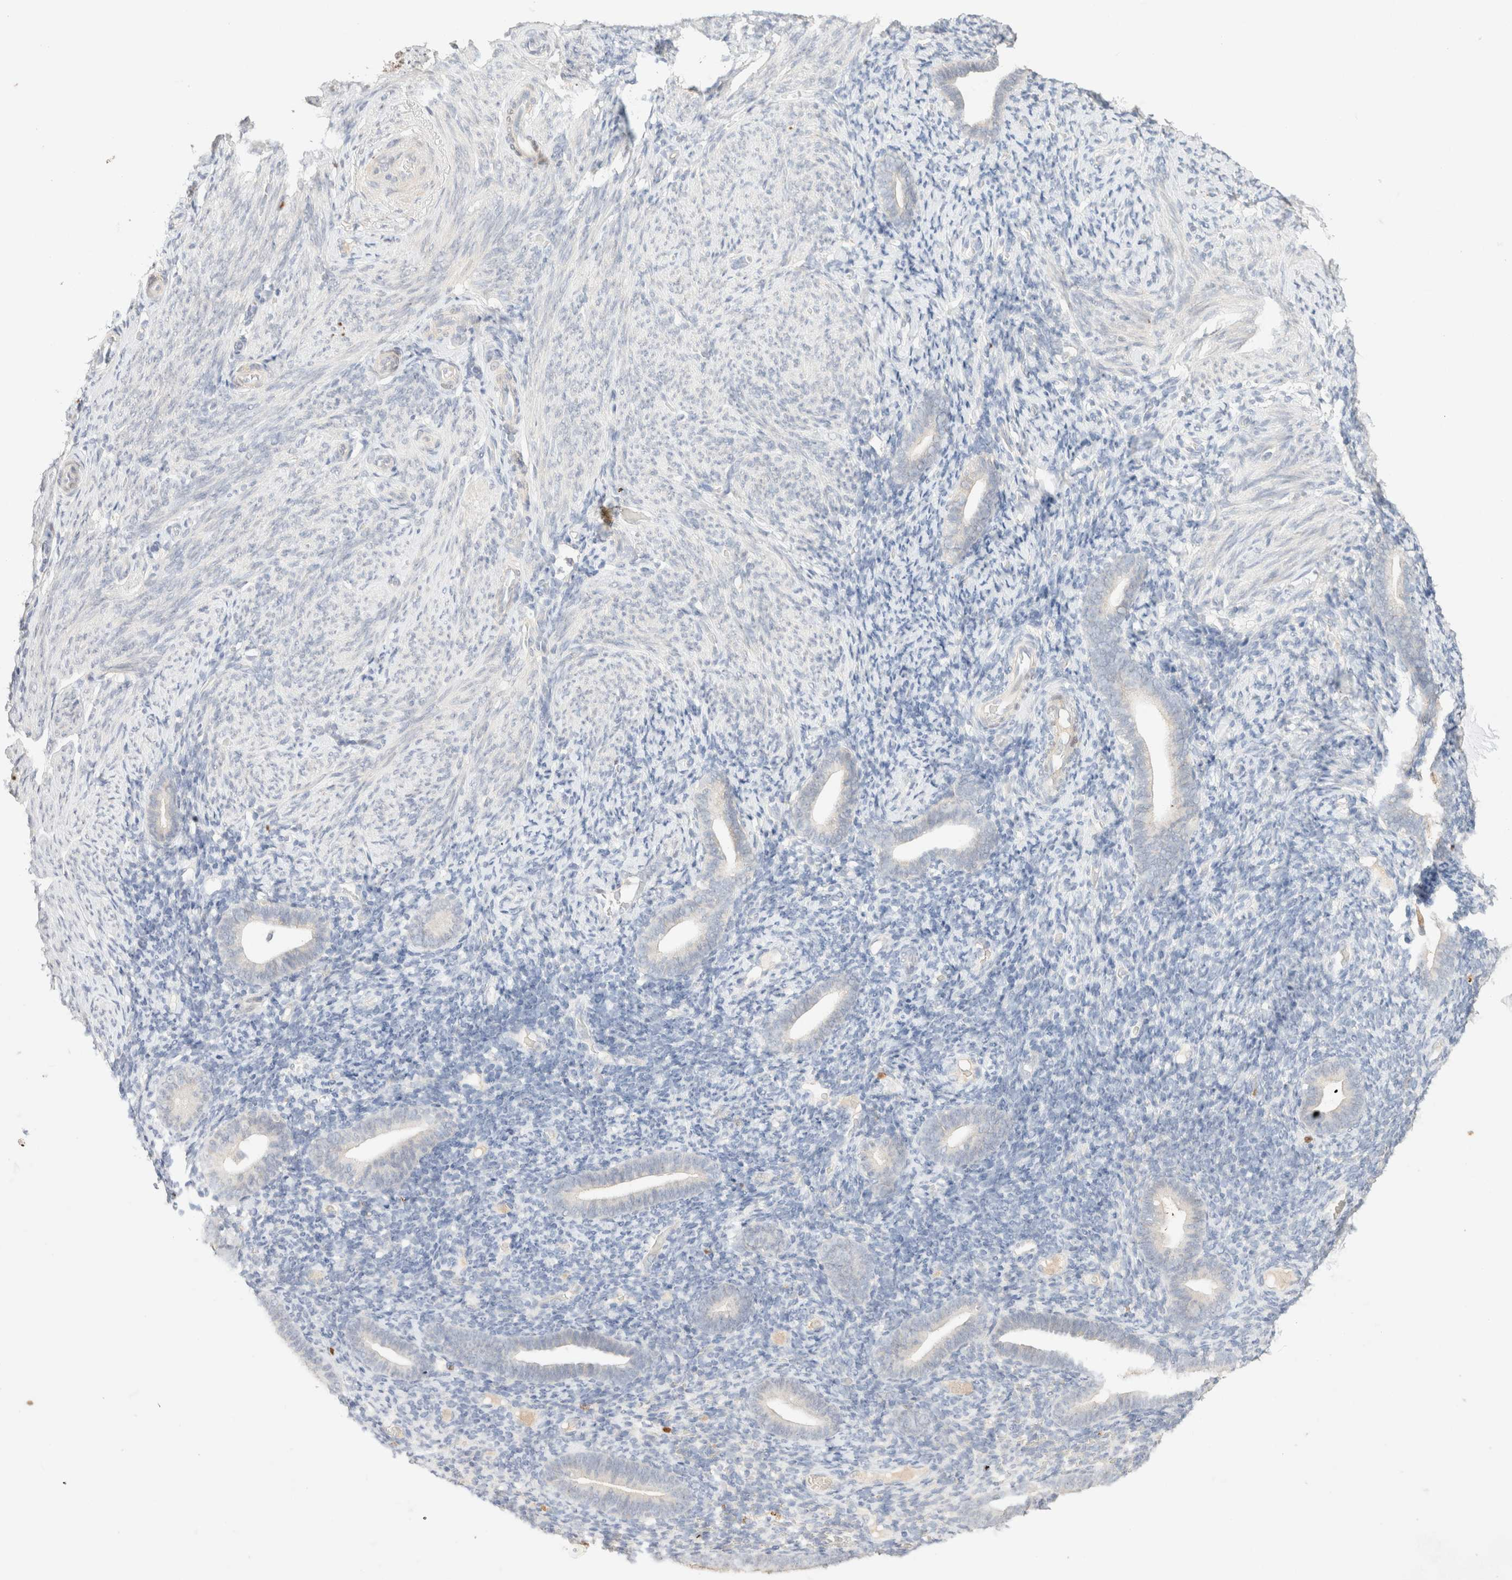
{"staining": {"intensity": "negative", "quantity": "none", "location": "none"}, "tissue": "endometrium", "cell_type": "Cells in endometrial stroma", "image_type": "normal", "snomed": [{"axis": "morphology", "description": "Normal tissue, NOS"}, {"axis": "topography", "description": "Endometrium"}], "caption": "Immunohistochemical staining of benign endometrium displays no significant staining in cells in endometrial stroma.", "gene": "SNTB1", "patient": {"sex": "female", "age": 51}}